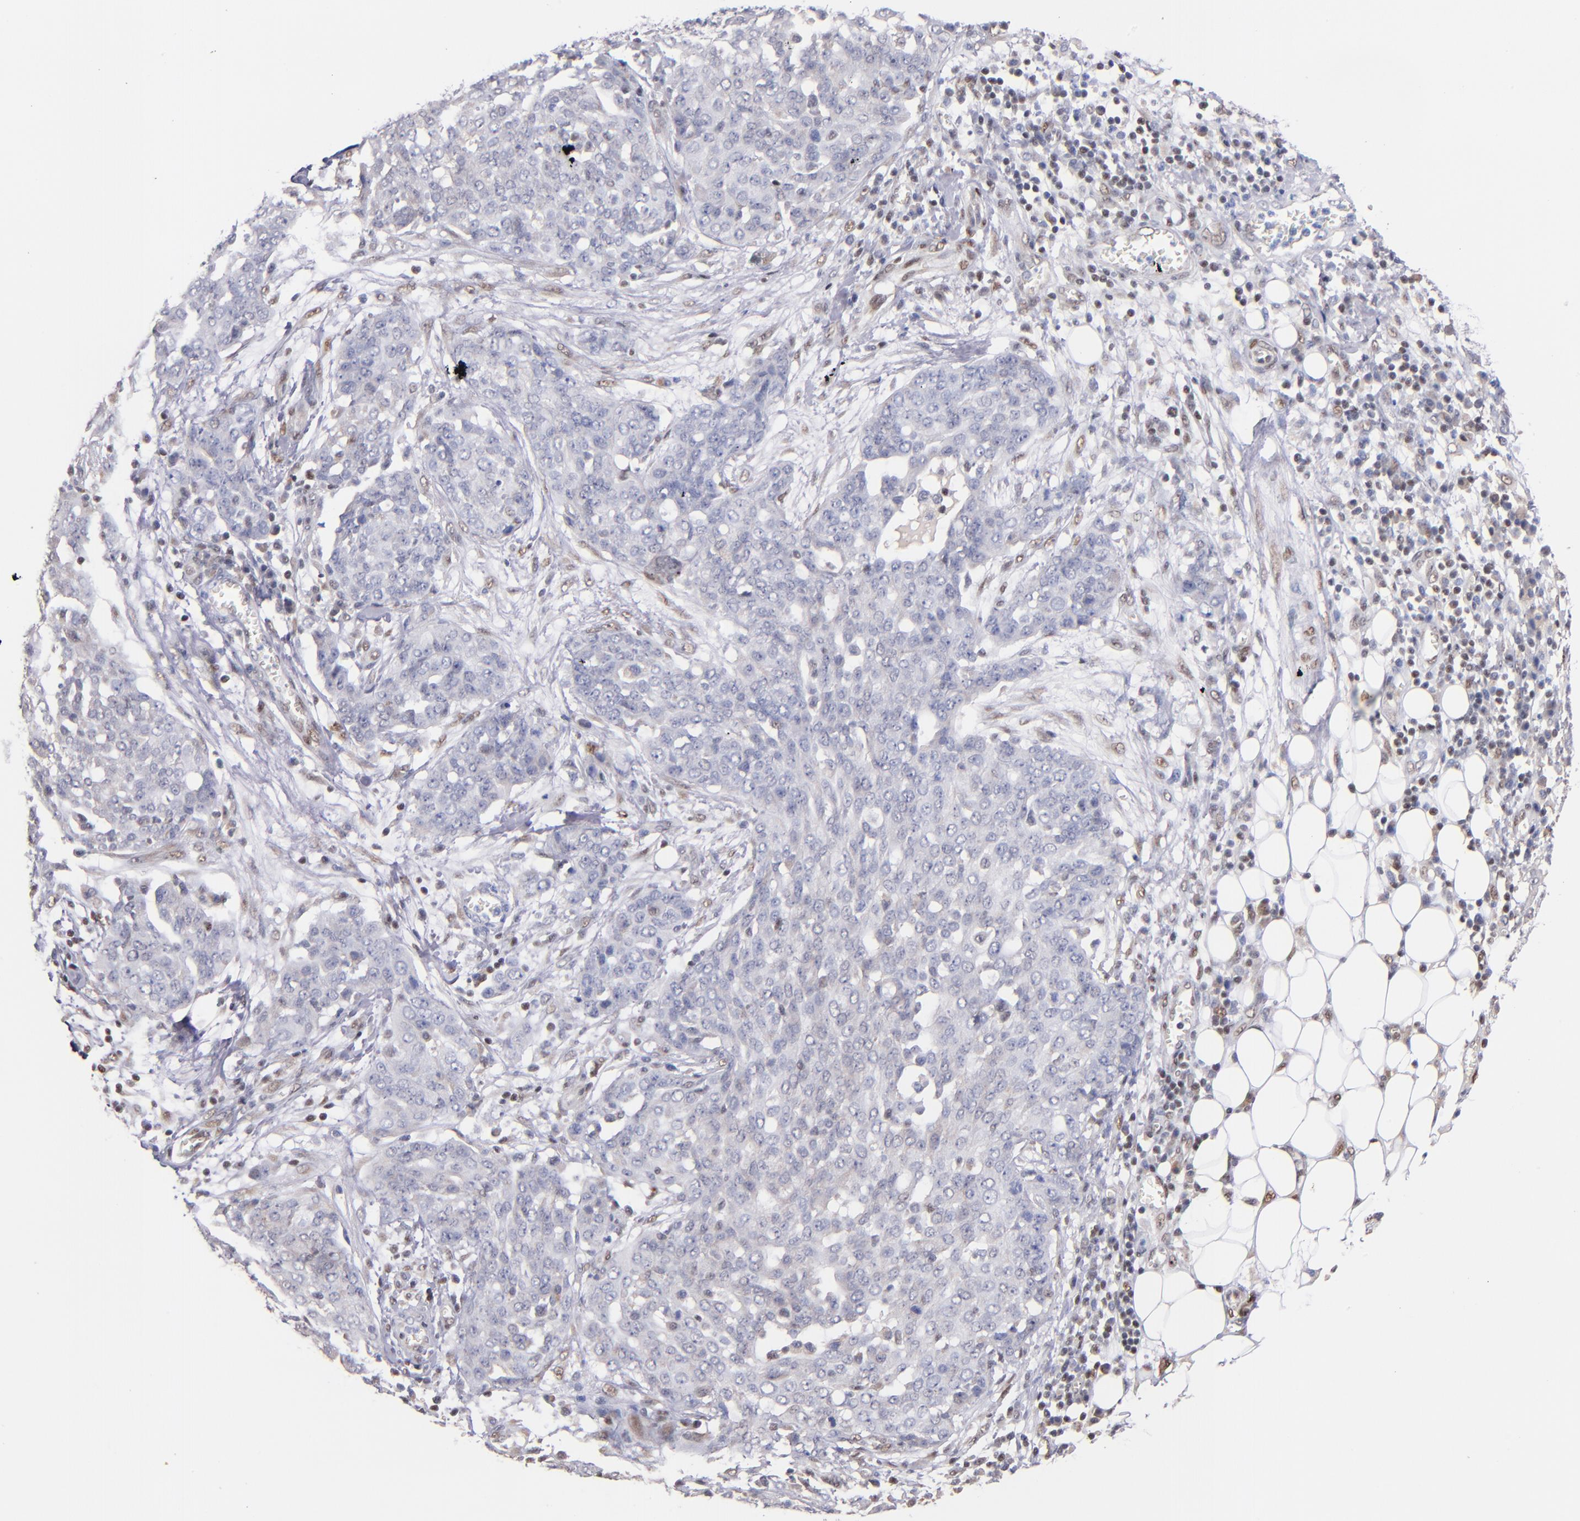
{"staining": {"intensity": "negative", "quantity": "none", "location": "none"}, "tissue": "ovarian cancer", "cell_type": "Tumor cells", "image_type": "cancer", "snomed": [{"axis": "morphology", "description": "Cystadenocarcinoma, serous, NOS"}, {"axis": "topography", "description": "Soft tissue"}, {"axis": "topography", "description": "Ovary"}], "caption": "Ovarian cancer stained for a protein using IHC shows no positivity tumor cells.", "gene": "SRF", "patient": {"sex": "female", "age": 57}}